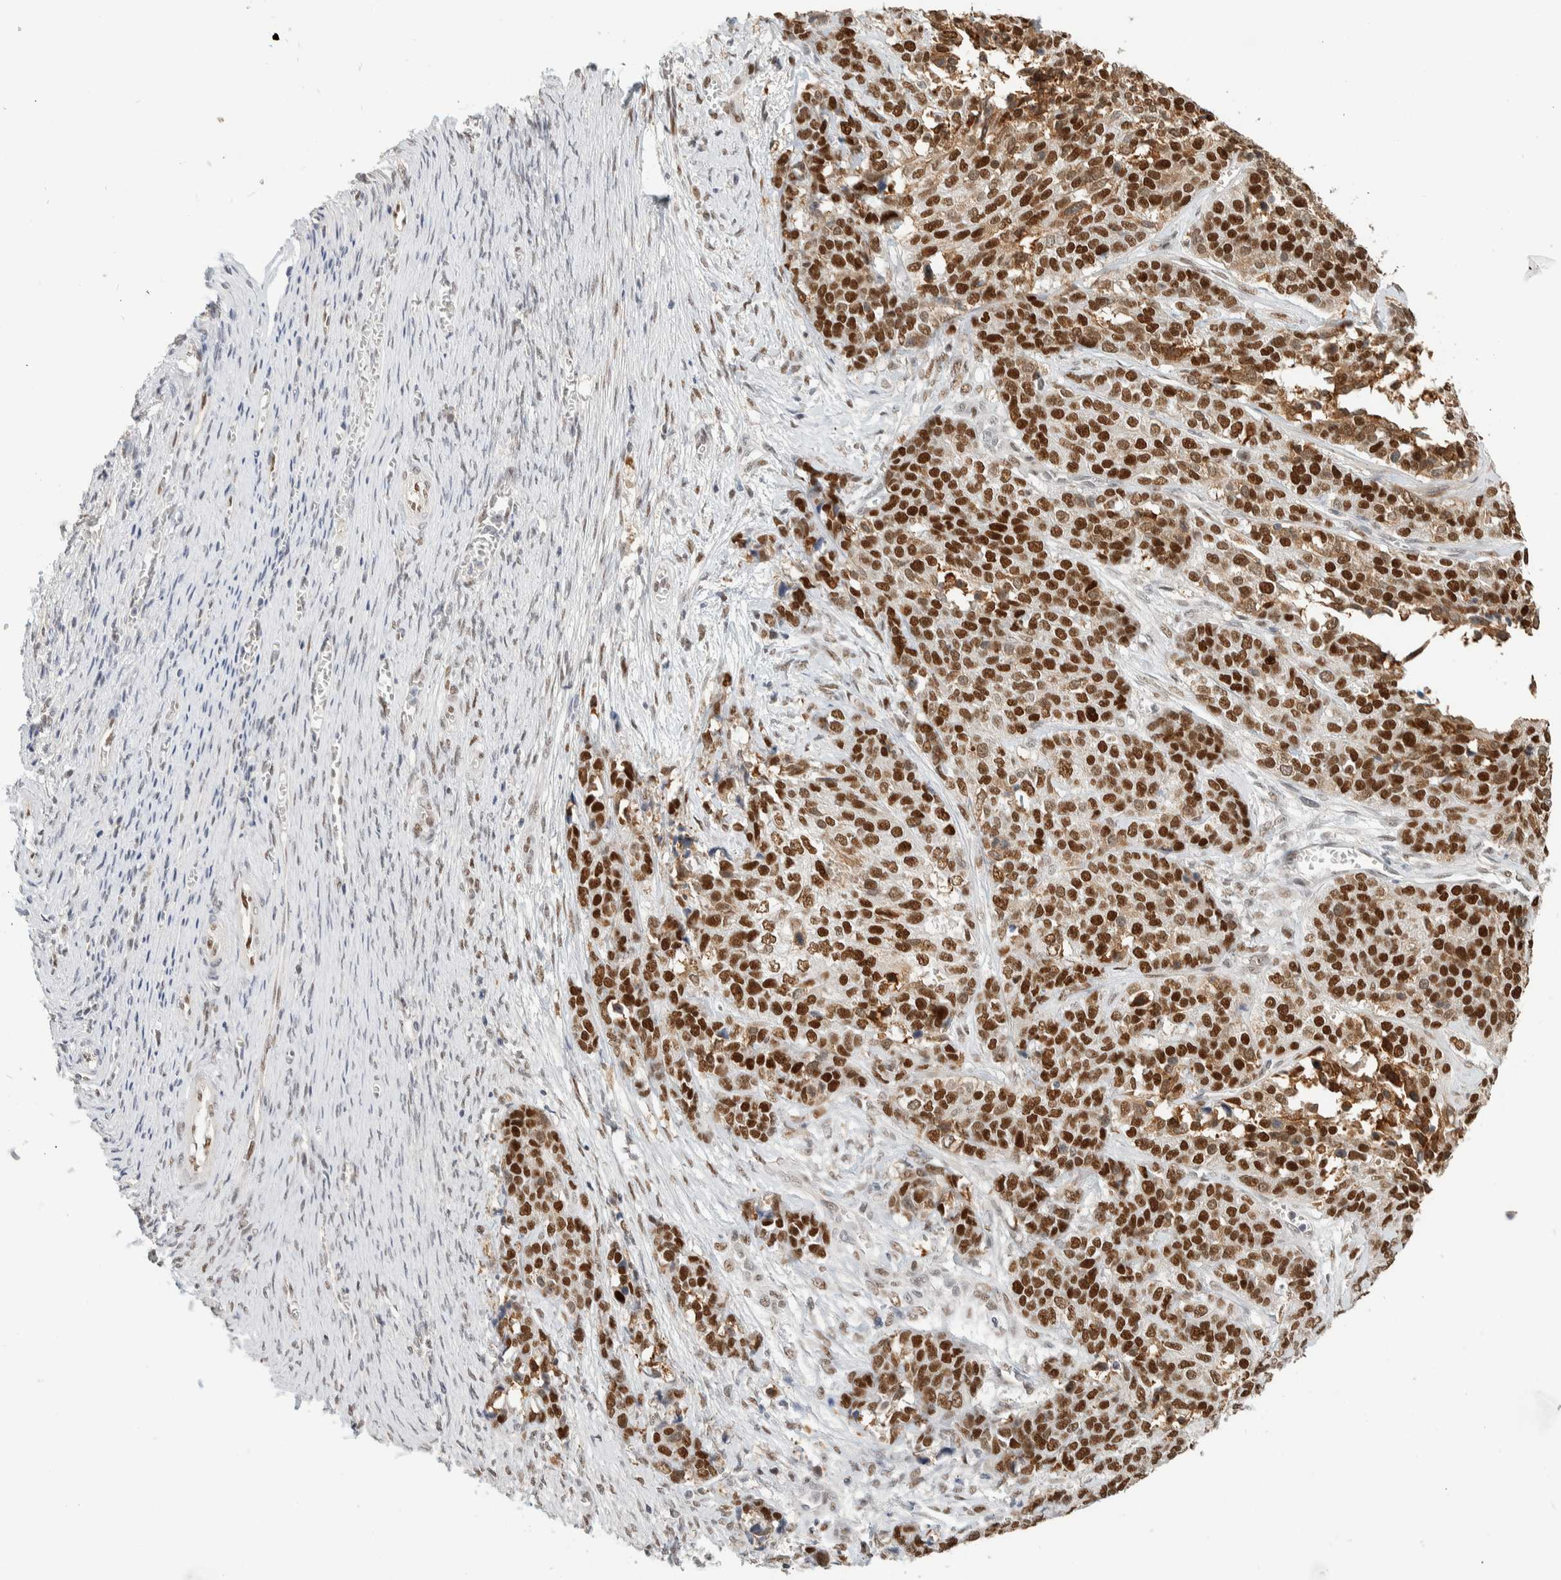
{"staining": {"intensity": "strong", "quantity": ">75%", "location": "nuclear"}, "tissue": "ovarian cancer", "cell_type": "Tumor cells", "image_type": "cancer", "snomed": [{"axis": "morphology", "description": "Cystadenocarcinoma, serous, NOS"}, {"axis": "topography", "description": "Ovary"}], "caption": "Protein expression analysis of serous cystadenocarcinoma (ovarian) reveals strong nuclear staining in approximately >75% of tumor cells. (DAB IHC, brown staining for protein, blue staining for nuclei).", "gene": "PUS7", "patient": {"sex": "female", "age": 44}}